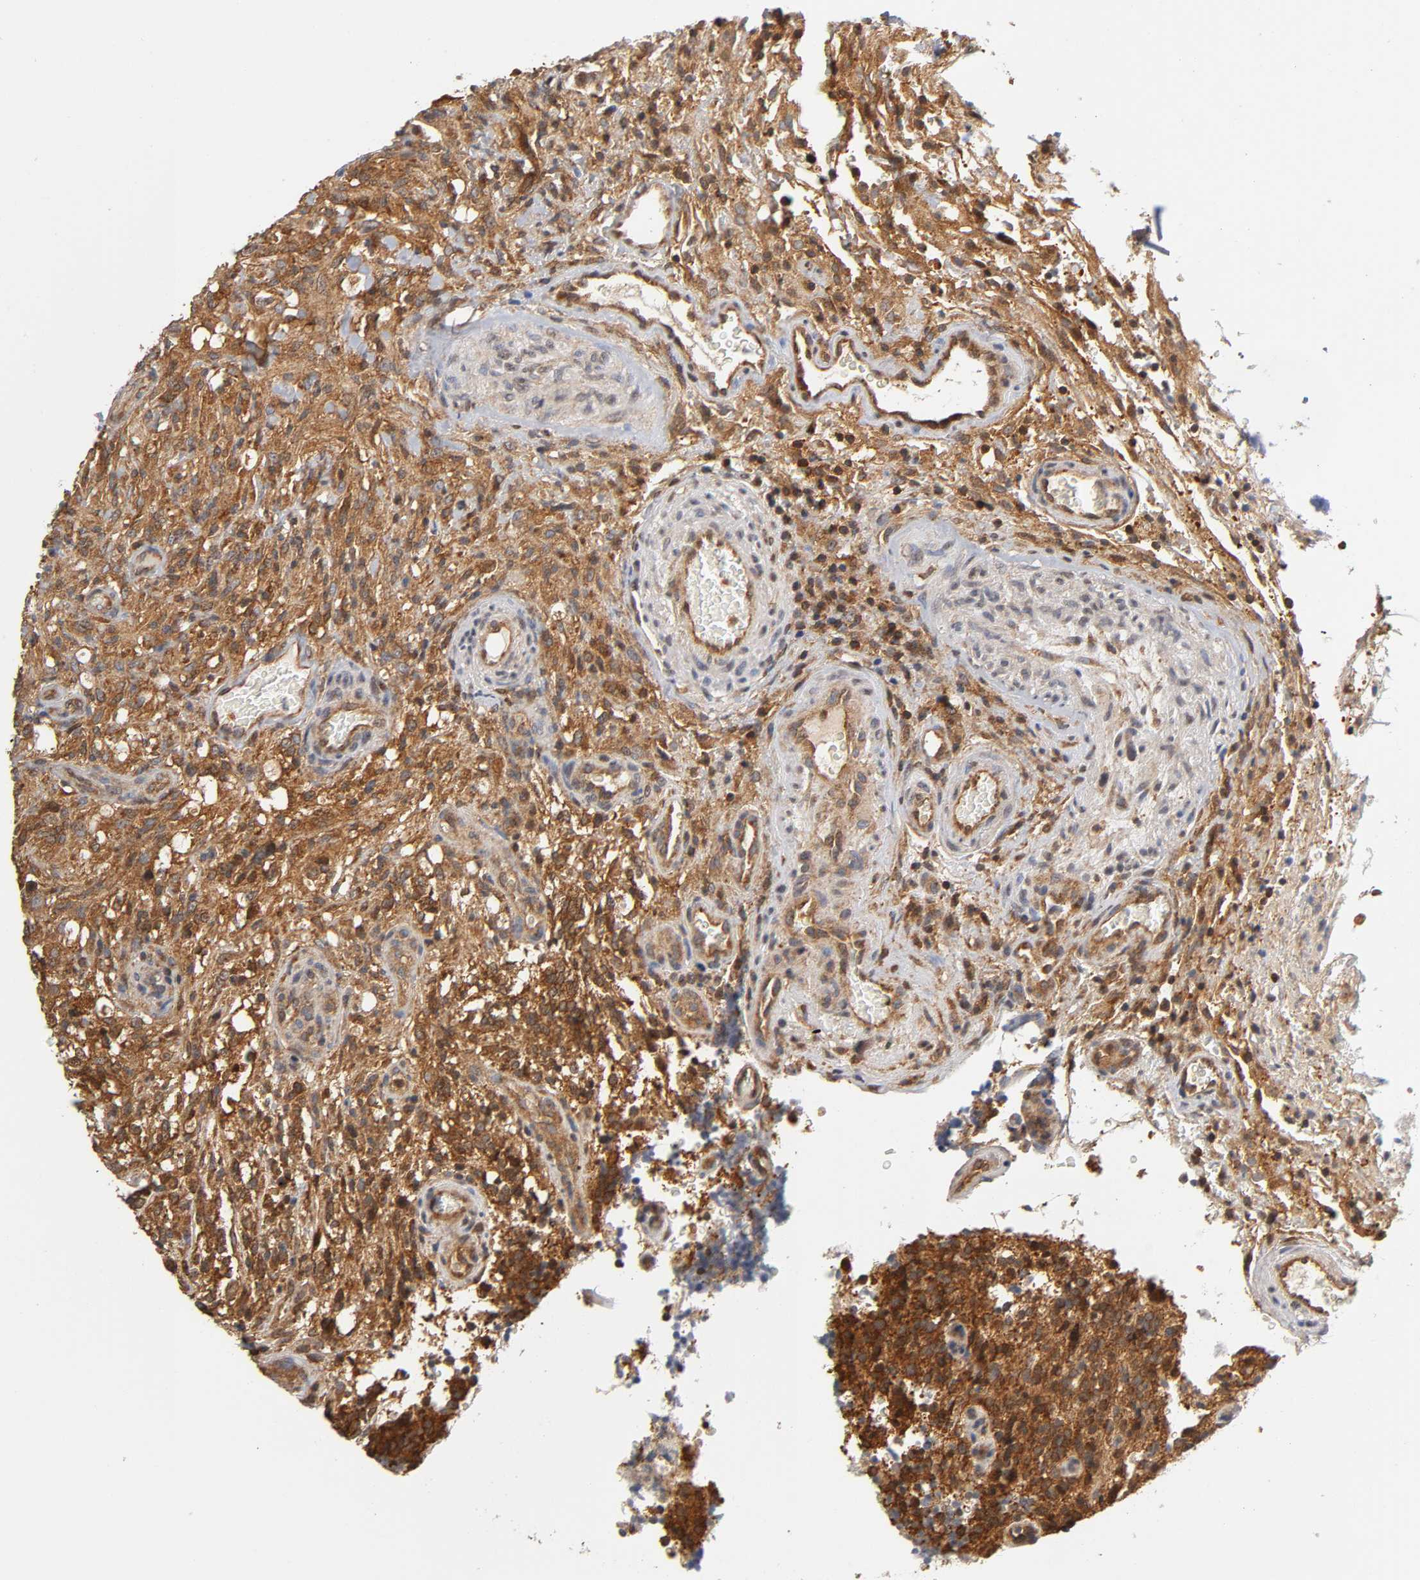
{"staining": {"intensity": "moderate", "quantity": ">75%", "location": "cytoplasmic/membranous"}, "tissue": "glioma", "cell_type": "Tumor cells", "image_type": "cancer", "snomed": [{"axis": "morphology", "description": "Normal tissue, NOS"}, {"axis": "morphology", "description": "Glioma, malignant, High grade"}, {"axis": "topography", "description": "Cerebral cortex"}], "caption": "A brown stain highlights moderate cytoplasmic/membranous staining of a protein in human glioma tumor cells.", "gene": "PAFAH1B1", "patient": {"sex": "male", "age": 75}}